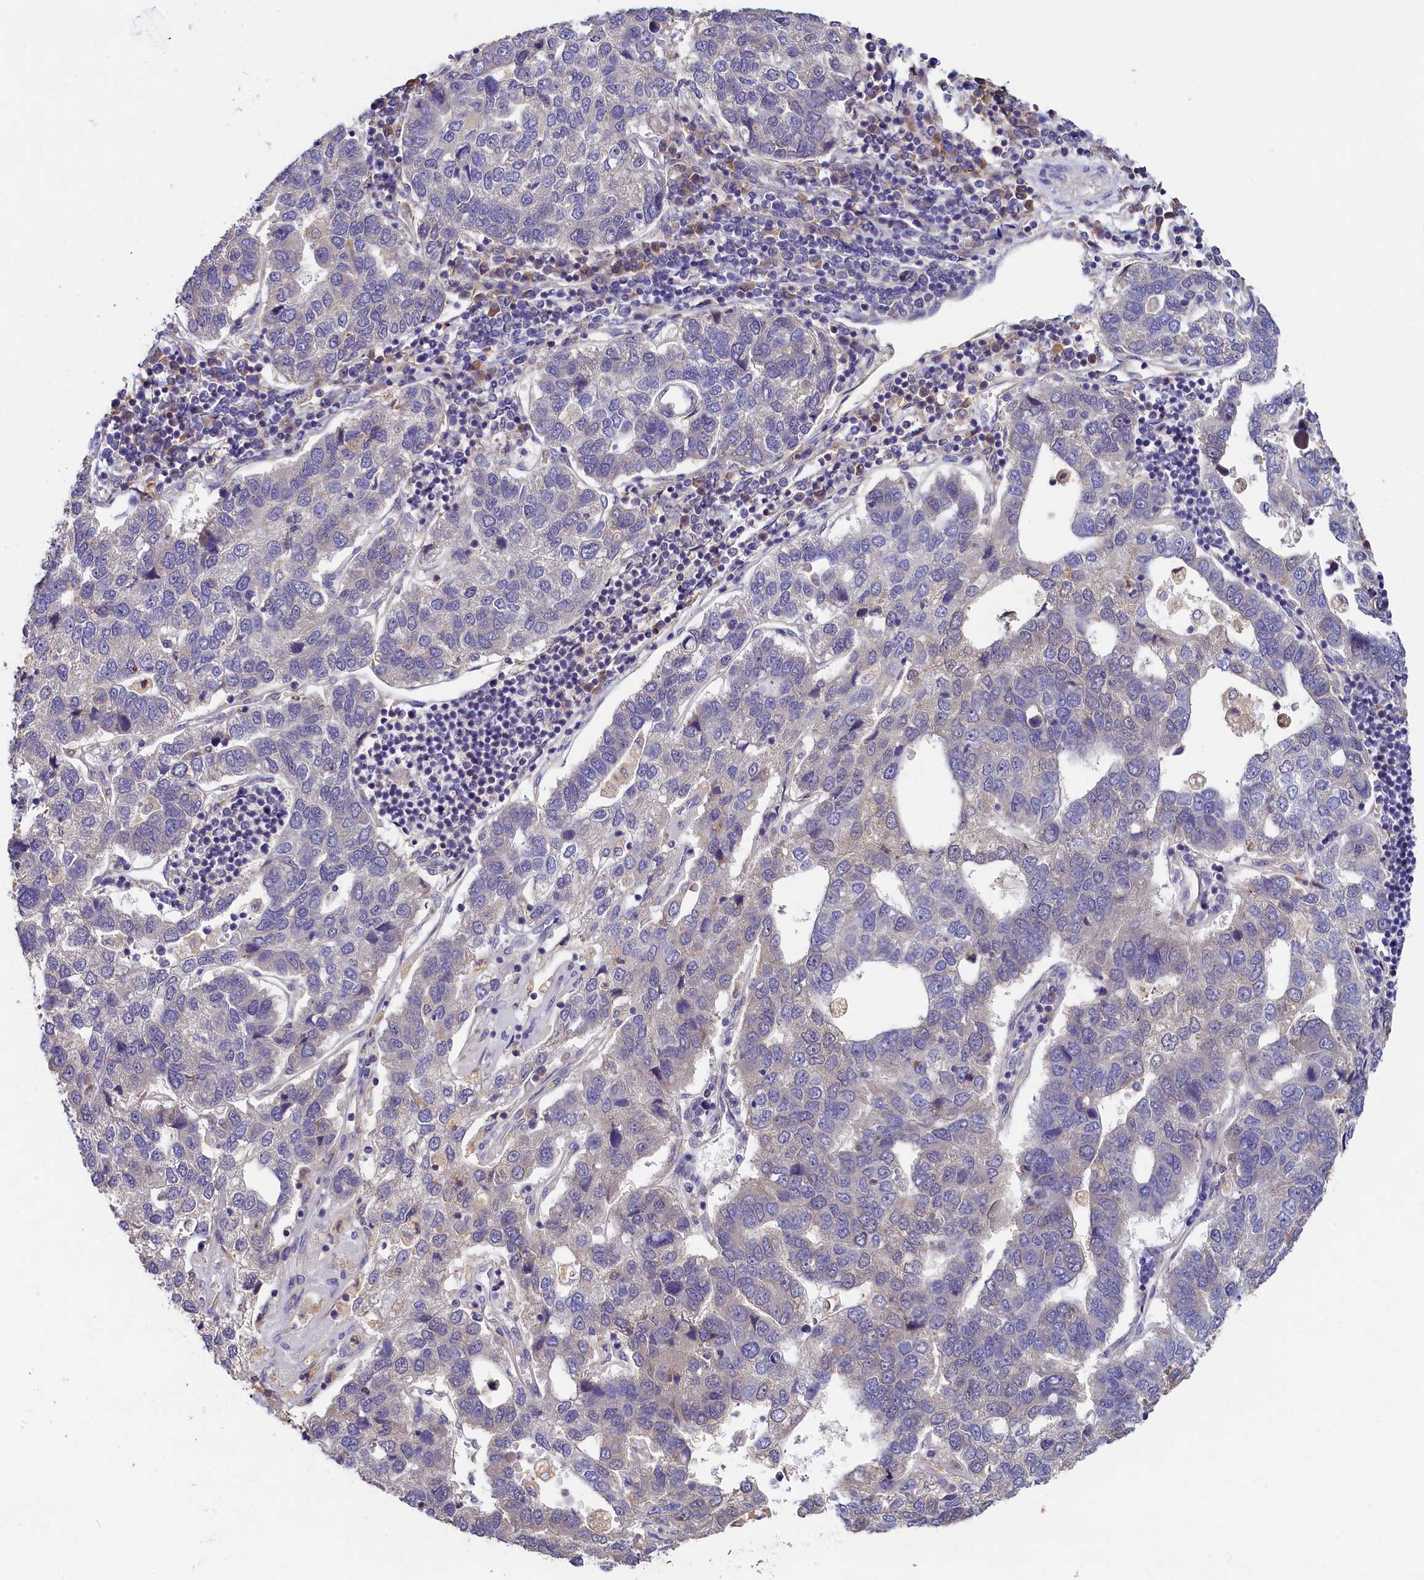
{"staining": {"intensity": "negative", "quantity": "none", "location": "none"}, "tissue": "pancreatic cancer", "cell_type": "Tumor cells", "image_type": "cancer", "snomed": [{"axis": "morphology", "description": "Adenocarcinoma, NOS"}, {"axis": "topography", "description": "Pancreas"}], "caption": "The immunohistochemistry (IHC) photomicrograph has no significant expression in tumor cells of pancreatic cancer (adenocarcinoma) tissue.", "gene": "ST7L", "patient": {"sex": "female", "age": 61}}